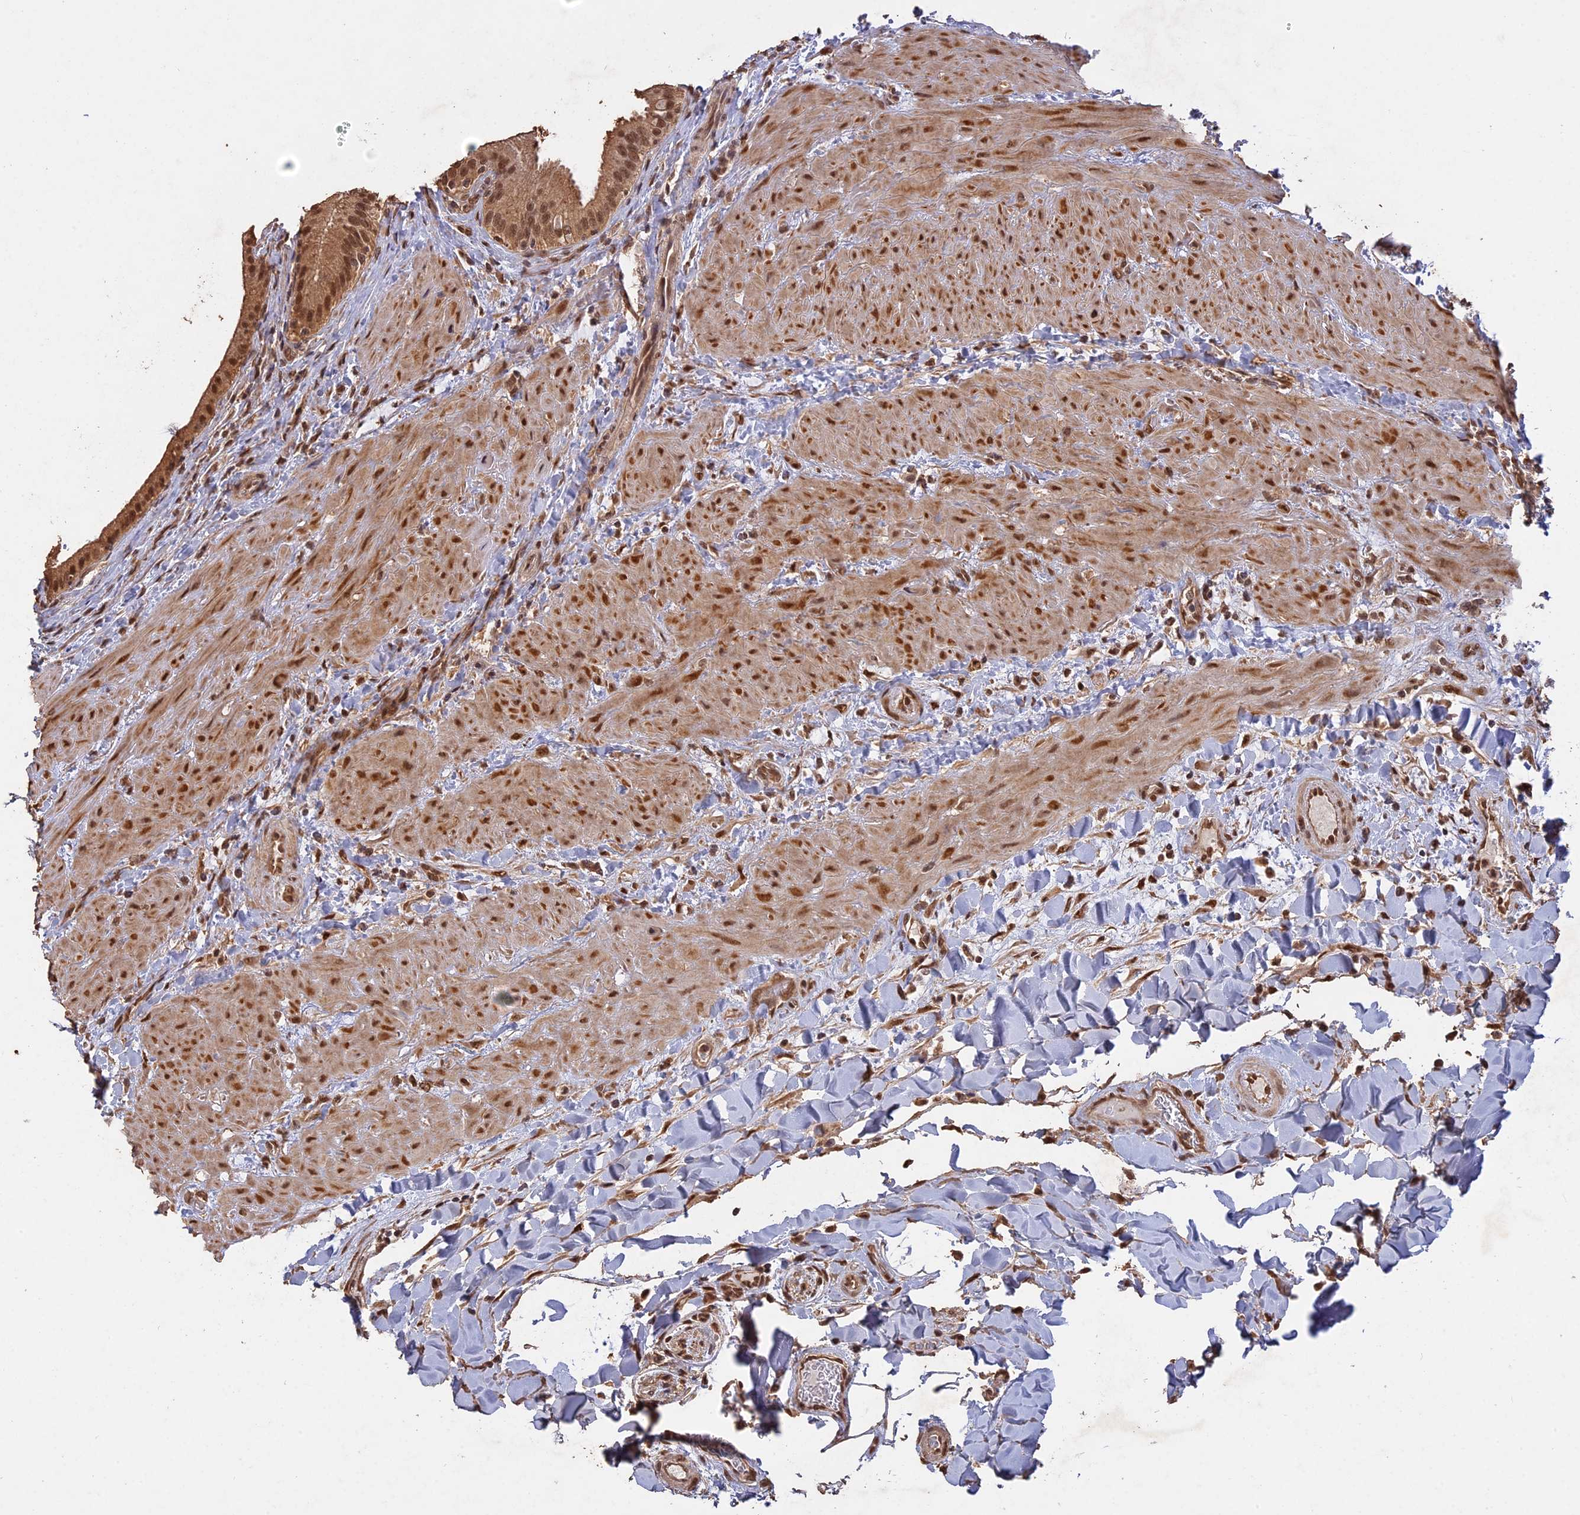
{"staining": {"intensity": "moderate", "quantity": ">75%", "location": "cytoplasmic/membranous,nuclear"}, "tissue": "gallbladder", "cell_type": "Glandular cells", "image_type": "normal", "snomed": [{"axis": "morphology", "description": "Normal tissue, NOS"}, {"axis": "topography", "description": "Gallbladder"}], "caption": "Moderate cytoplasmic/membranous,nuclear staining for a protein is identified in approximately >75% of glandular cells of normal gallbladder using immunohistochemistry (IHC).", "gene": "PSMC6", "patient": {"sex": "male", "age": 24}}